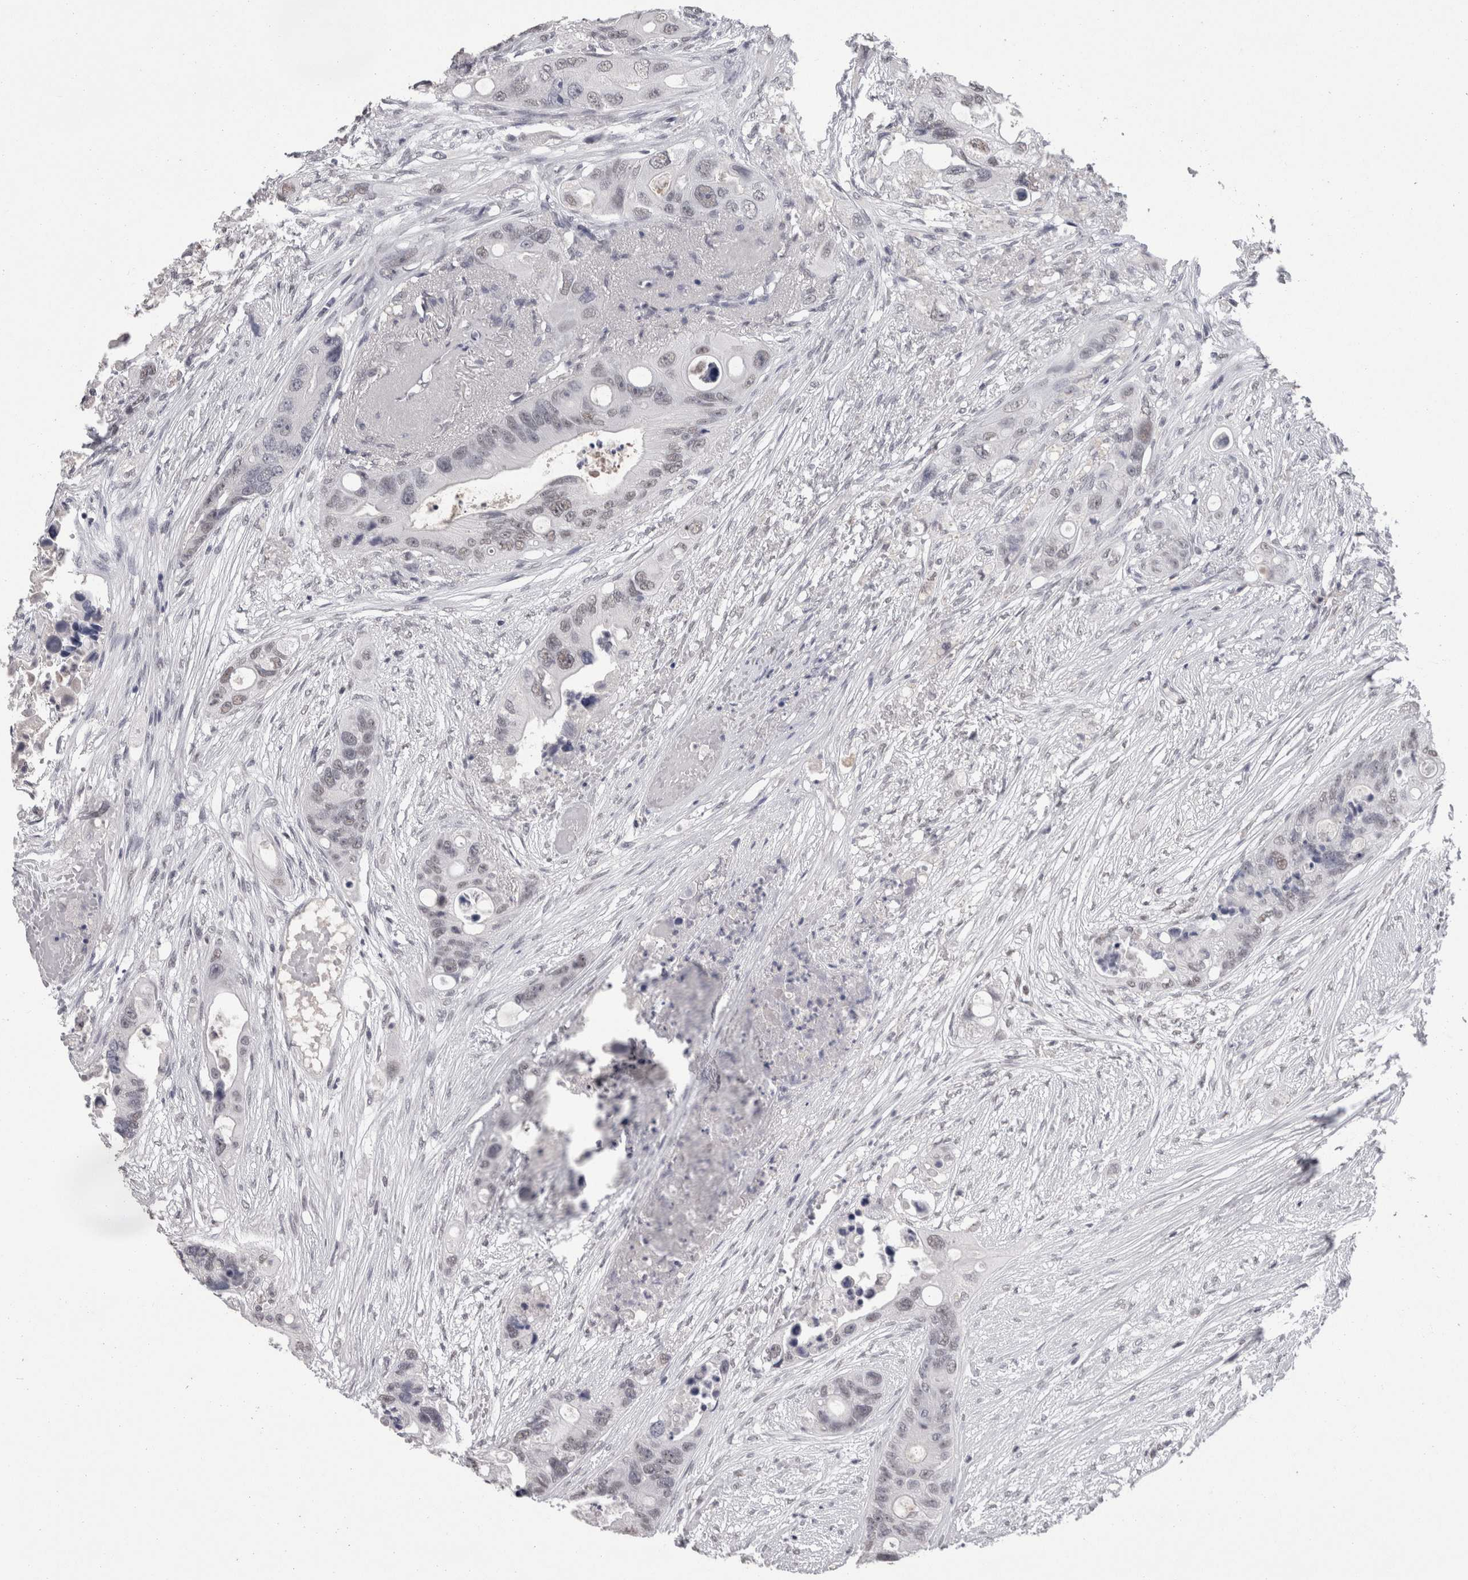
{"staining": {"intensity": "weak", "quantity": ">75%", "location": "nuclear"}, "tissue": "colorectal cancer", "cell_type": "Tumor cells", "image_type": "cancer", "snomed": [{"axis": "morphology", "description": "Adenocarcinoma, NOS"}, {"axis": "topography", "description": "Colon"}], "caption": "A brown stain labels weak nuclear expression of a protein in colorectal cancer (adenocarcinoma) tumor cells. (DAB (3,3'-diaminobenzidine) IHC with brightfield microscopy, high magnification).", "gene": "DDX17", "patient": {"sex": "female", "age": 57}}